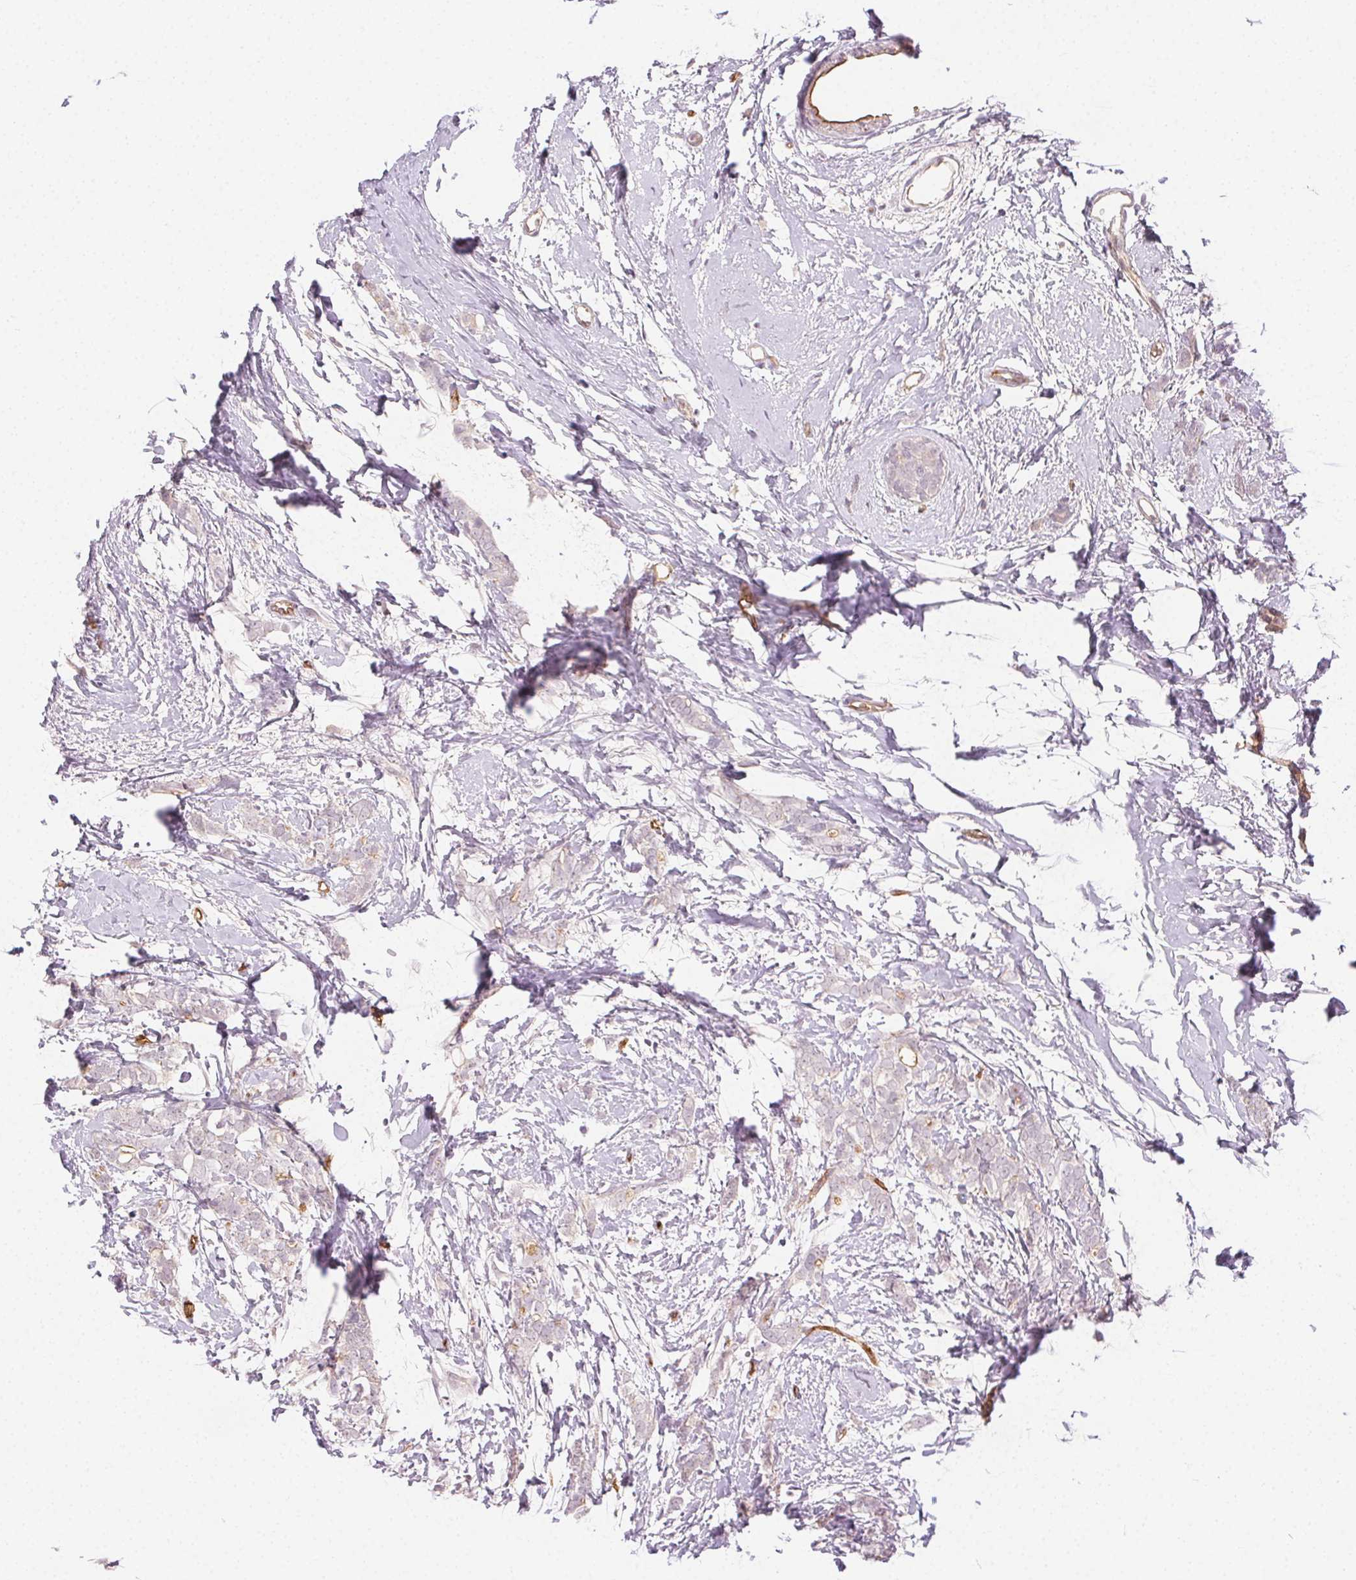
{"staining": {"intensity": "negative", "quantity": "none", "location": "none"}, "tissue": "breast cancer", "cell_type": "Tumor cells", "image_type": "cancer", "snomed": [{"axis": "morphology", "description": "Duct carcinoma"}, {"axis": "topography", "description": "Breast"}], "caption": "A high-resolution micrograph shows immunohistochemistry staining of invasive ductal carcinoma (breast), which reveals no significant staining in tumor cells.", "gene": "PODXL", "patient": {"sex": "female", "age": 40}}